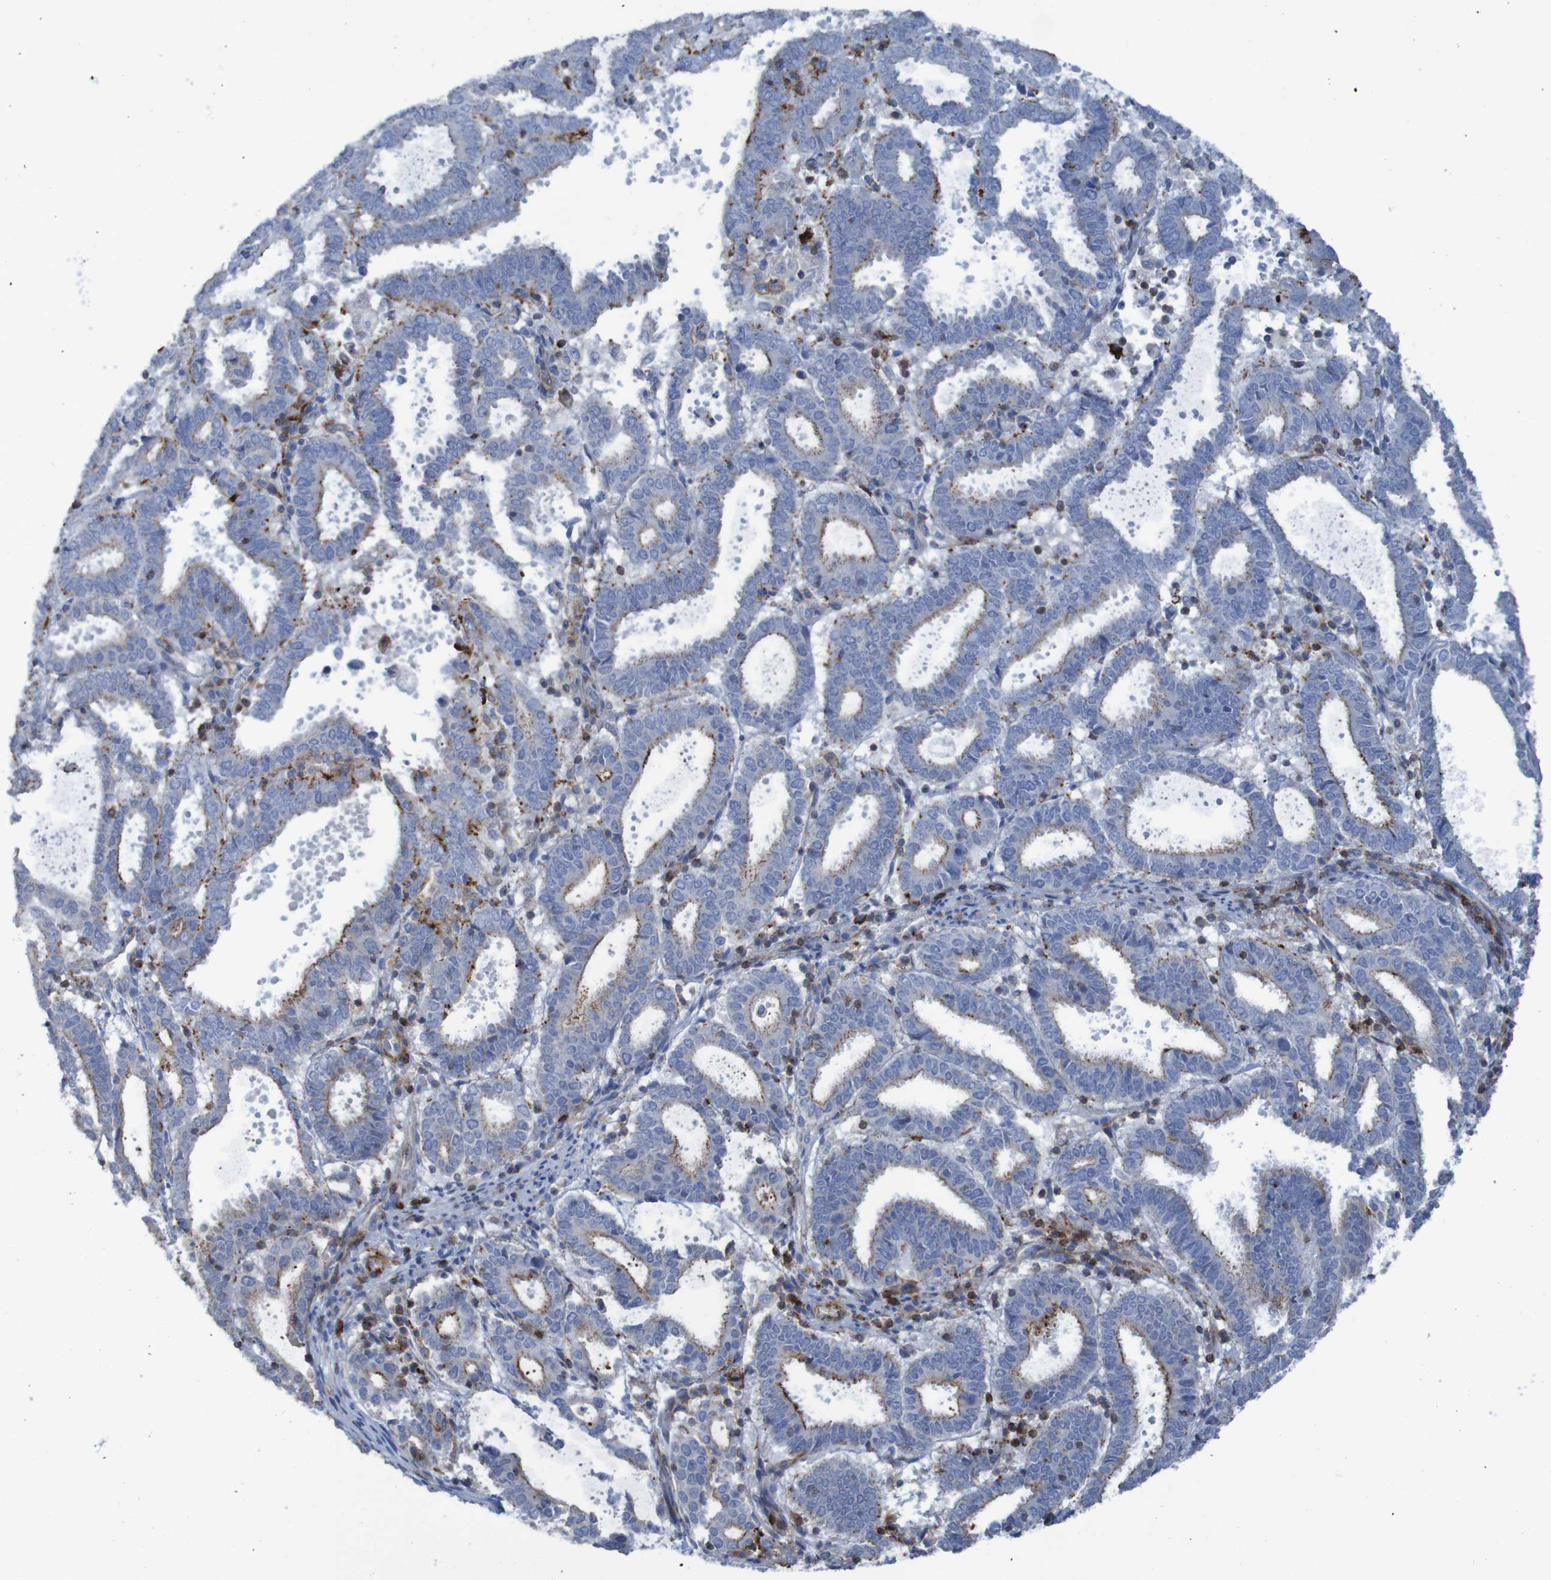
{"staining": {"intensity": "moderate", "quantity": "<25%", "location": "cytoplasmic/membranous"}, "tissue": "endometrial cancer", "cell_type": "Tumor cells", "image_type": "cancer", "snomed": [{"axis": "morphology", "description": "Adenocarcinoma, NOS"}, {"axis": "topography", "description": "Uterus"}], "caption": "Protein analysis of endometrial cancer (adenocarcinoma) tissue shows moderate cytoplasmic/membranous positivity in about <25% of tumor cells.", "gene": "RNF182", "patient": {"sex": "female", "age": 83}}